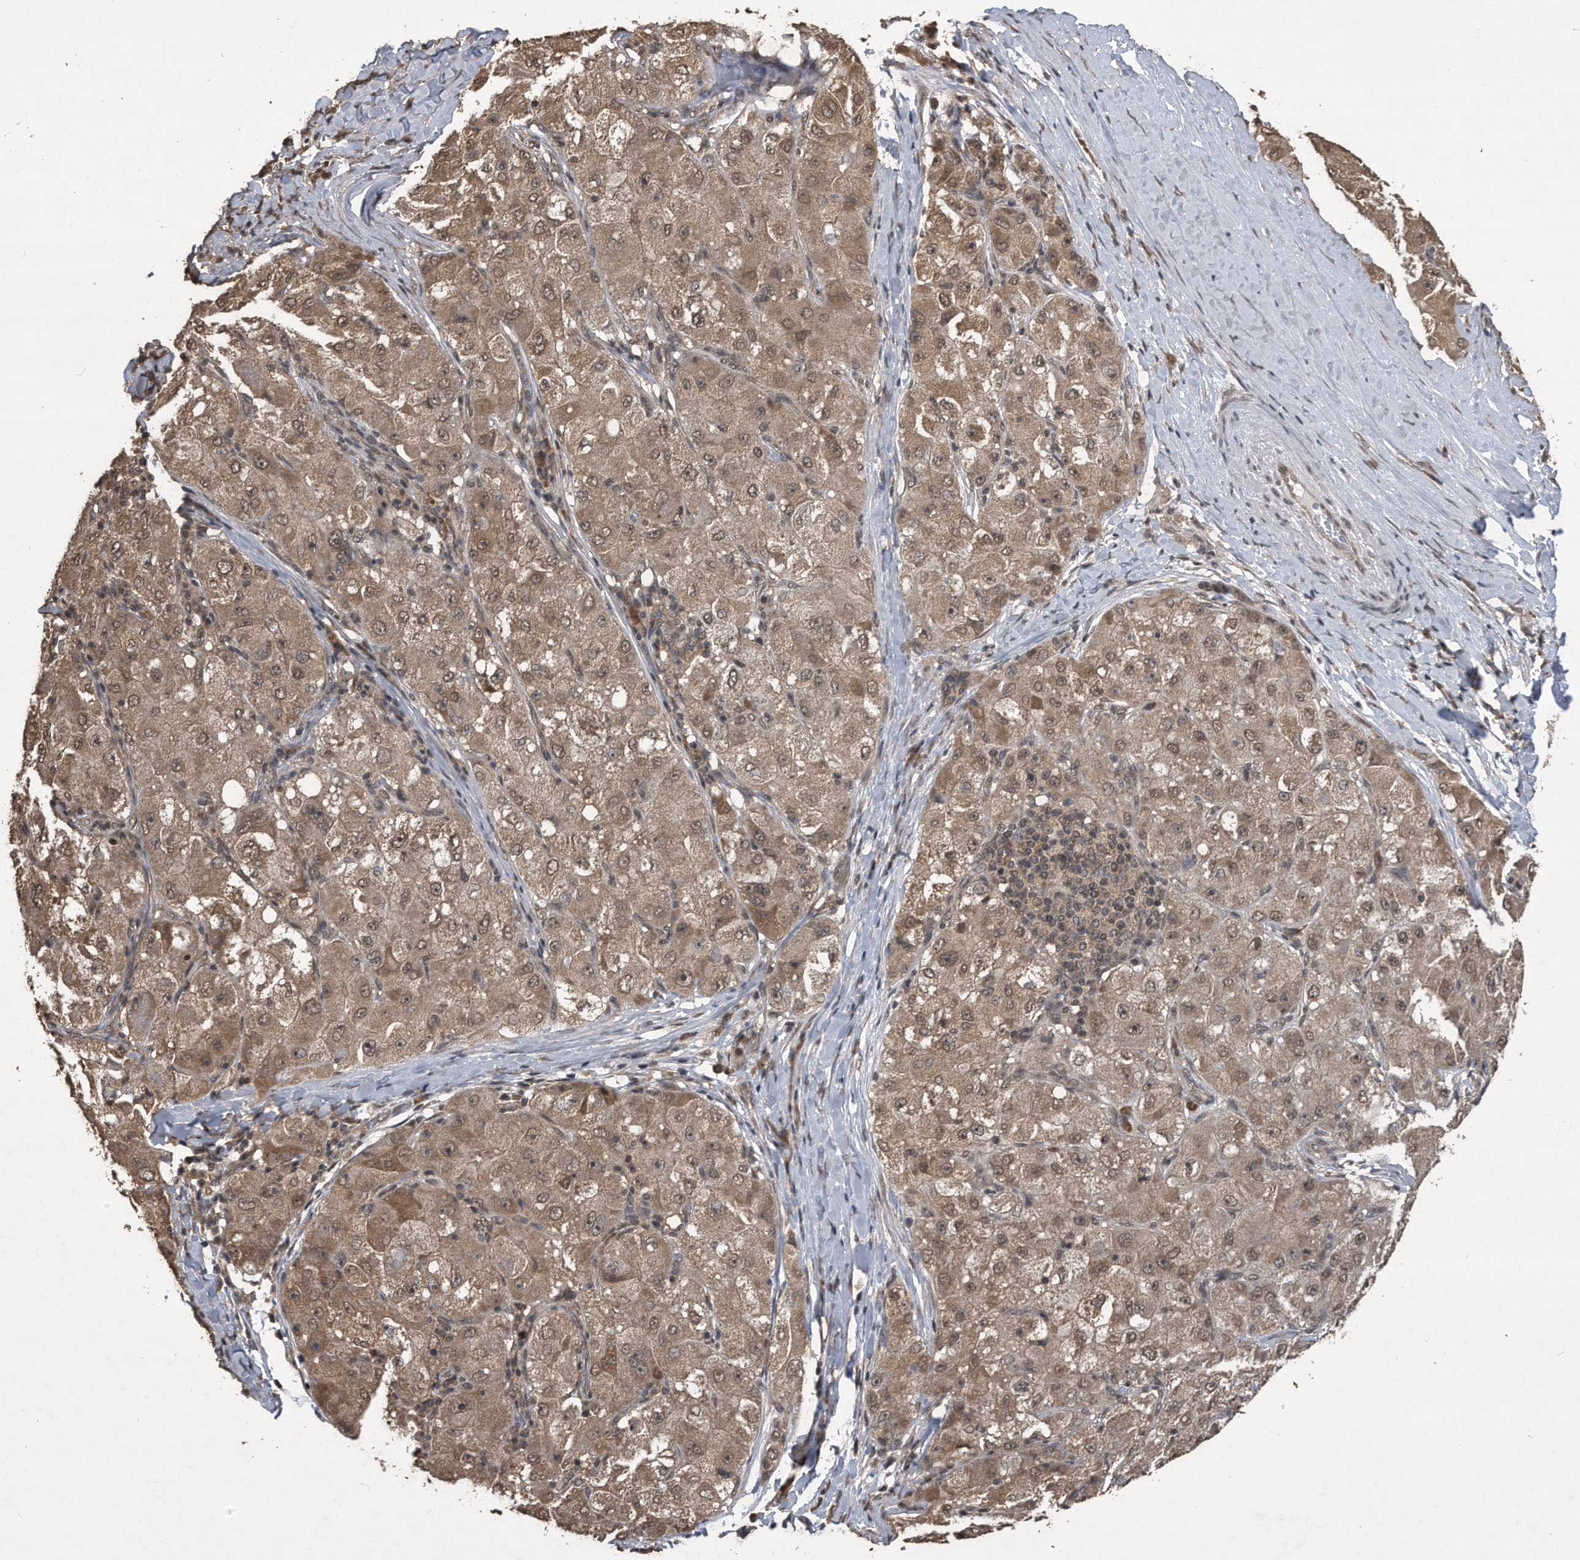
{"staining": {"intensity": "moderate", "quantity": ">75%", "location": "cytoplasmic/membranous,nuclear"}, "tissue": "liver cancer", "cell_type": "Tumor cells", "image_type": "cancer", "snomed": [{"axis": "morphology", "description": "Carcinoma, Hepatocellular, NOS"}, {"axis": "topography", "description": "Liver"}], "caption": "Hepatocellular carcinoma (liver) stained with immunohistochemistry (IHC) demonstrates moderate cytoplasmic/membranous and nuclear positivity in about >75% of tumor cells.", "gene": "CRYZL1", "patient": {"sex": "male", "age": 80}}